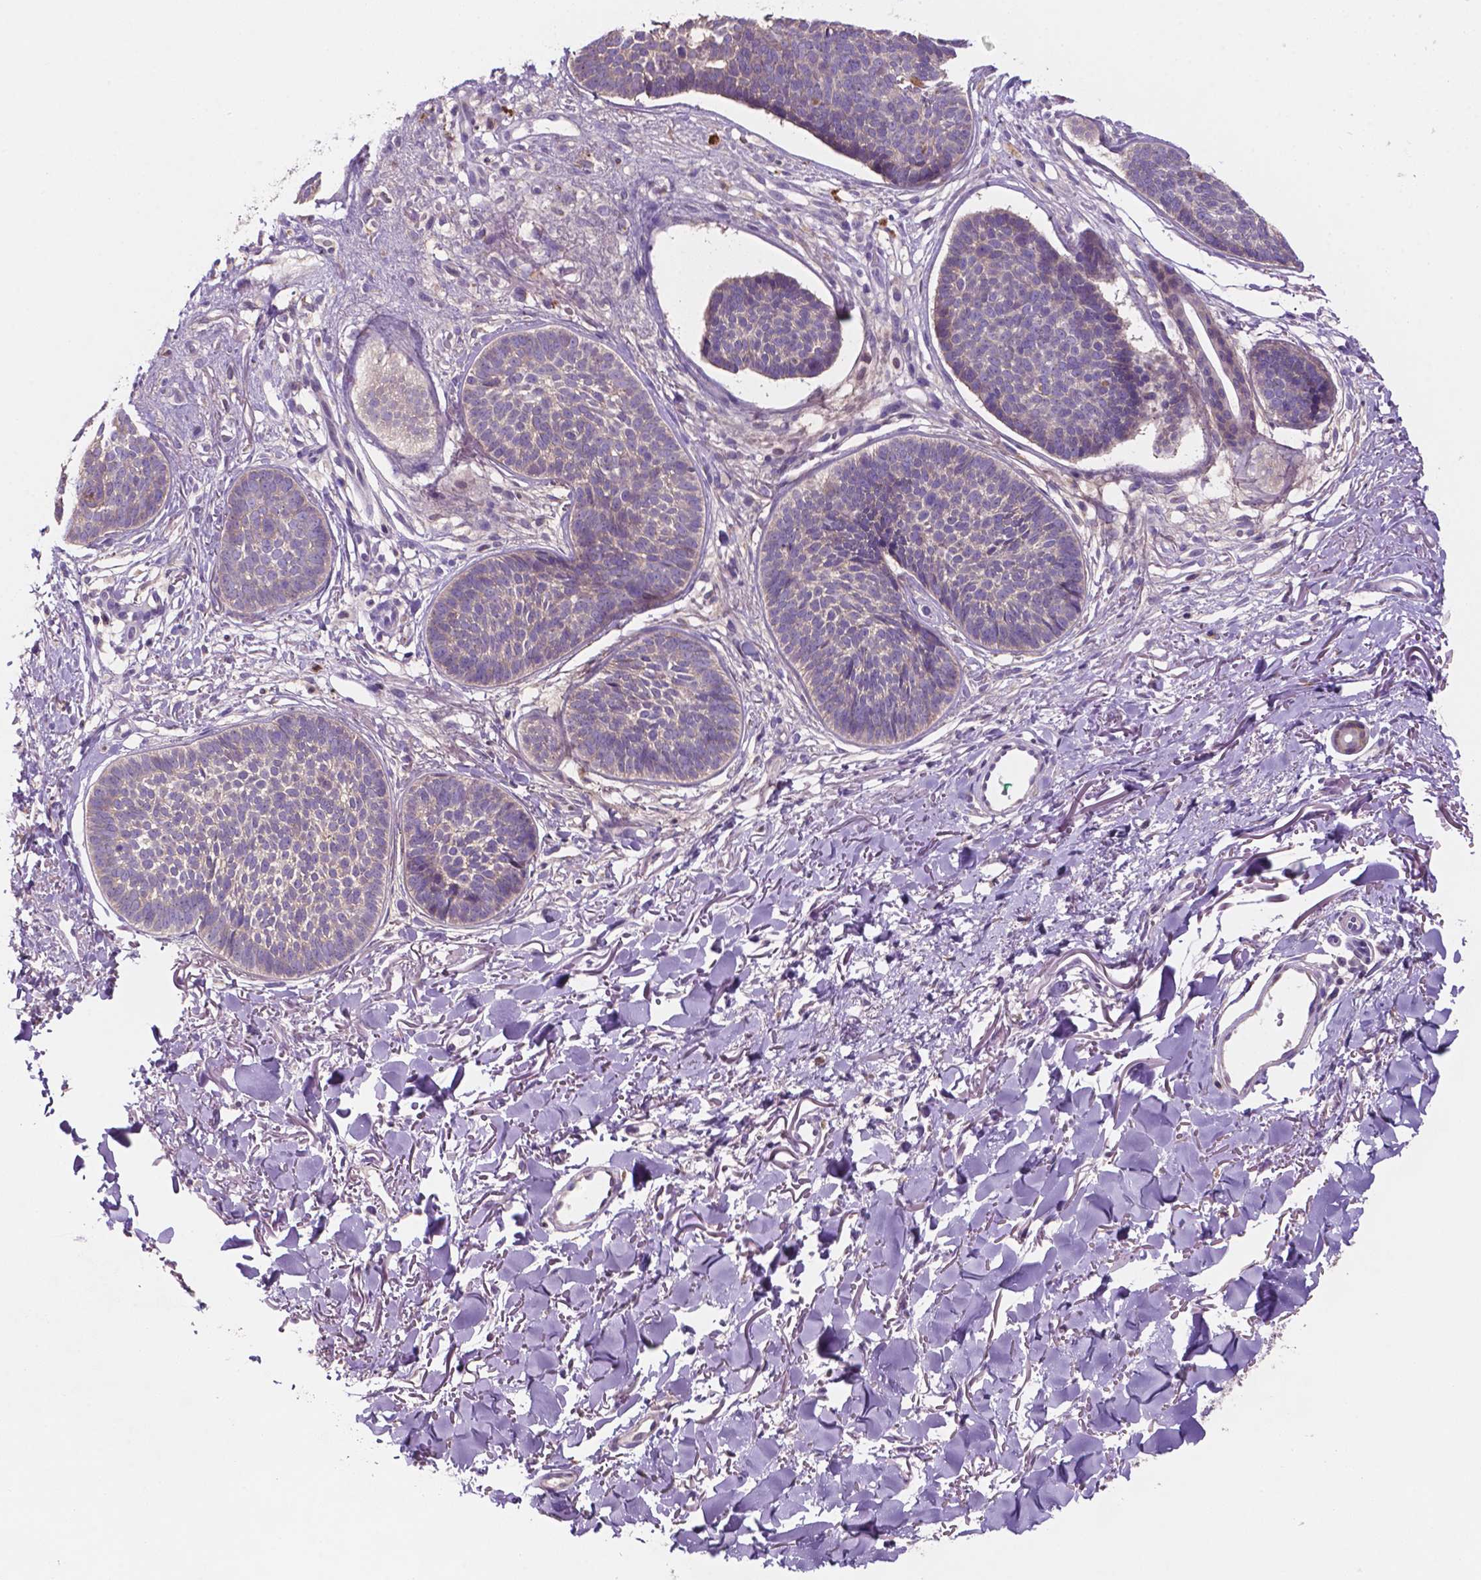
{"staining": {"intensity": "negative", "quantity": "none", "location": "none"}, "tissue": "skin cancer", "cell_type": "Tumor cells", "image_type": "cancer", "snomed": [{"axis": "morphology", "description": "Basal cell carcinoma"}, {"axis": "topography", "description": "Skin"}, {"axis": "topography", "description": "Skin of neck"}, {"axis": "topography", "description": "Skin of shoulder"}, {"axis": "topography", "description": "Skin of back"}], "caption": "Micrograph shows no significant protein positivity in tumor cells of skin cancer (basal cell carcinoma).", "gene": "MKRN2OS", "patient": {"sex": "male", "age": 80}}